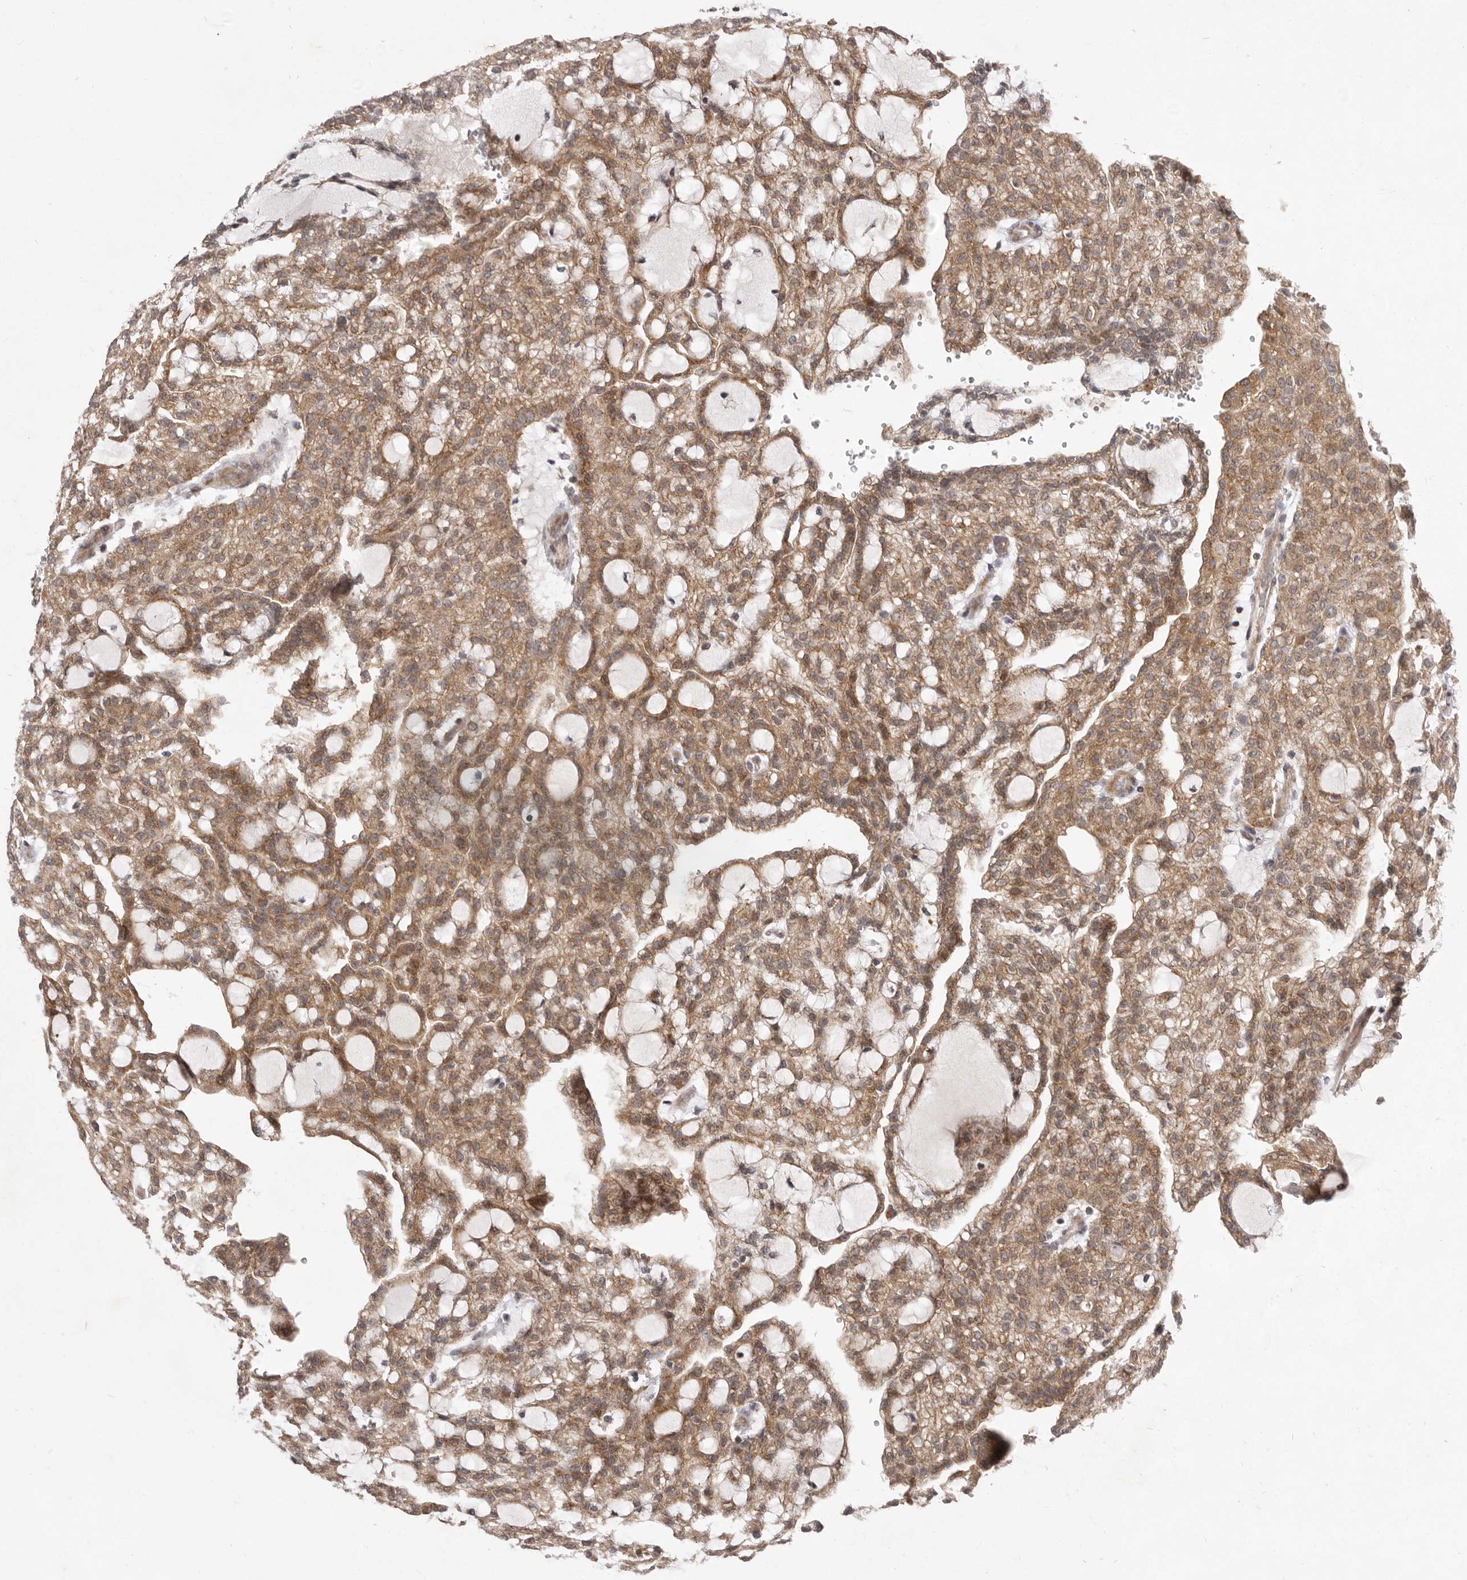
{"staining": {"intensity": "moderate", "quantity": ">75%", "location": "cytoplasmic/membranous"}, "tissue": "renal cancer", "cell_type": "Tumor cells", "image_type": "cancer", "snomed": [{"axis": "morphology", "description": "Adenocarcinoma, NOS"}, {"axis": "topography", "description": "Kidney"}], "caption": "The image reveals immunohistochemical staining of renal cancer (adenocarcinoma). There is moderate cytoplasmic/membranous expression is present in about >75% of tumor cells.", "gene": "TBC1D8B", "patient": {"sex": "male", "age": 63}}